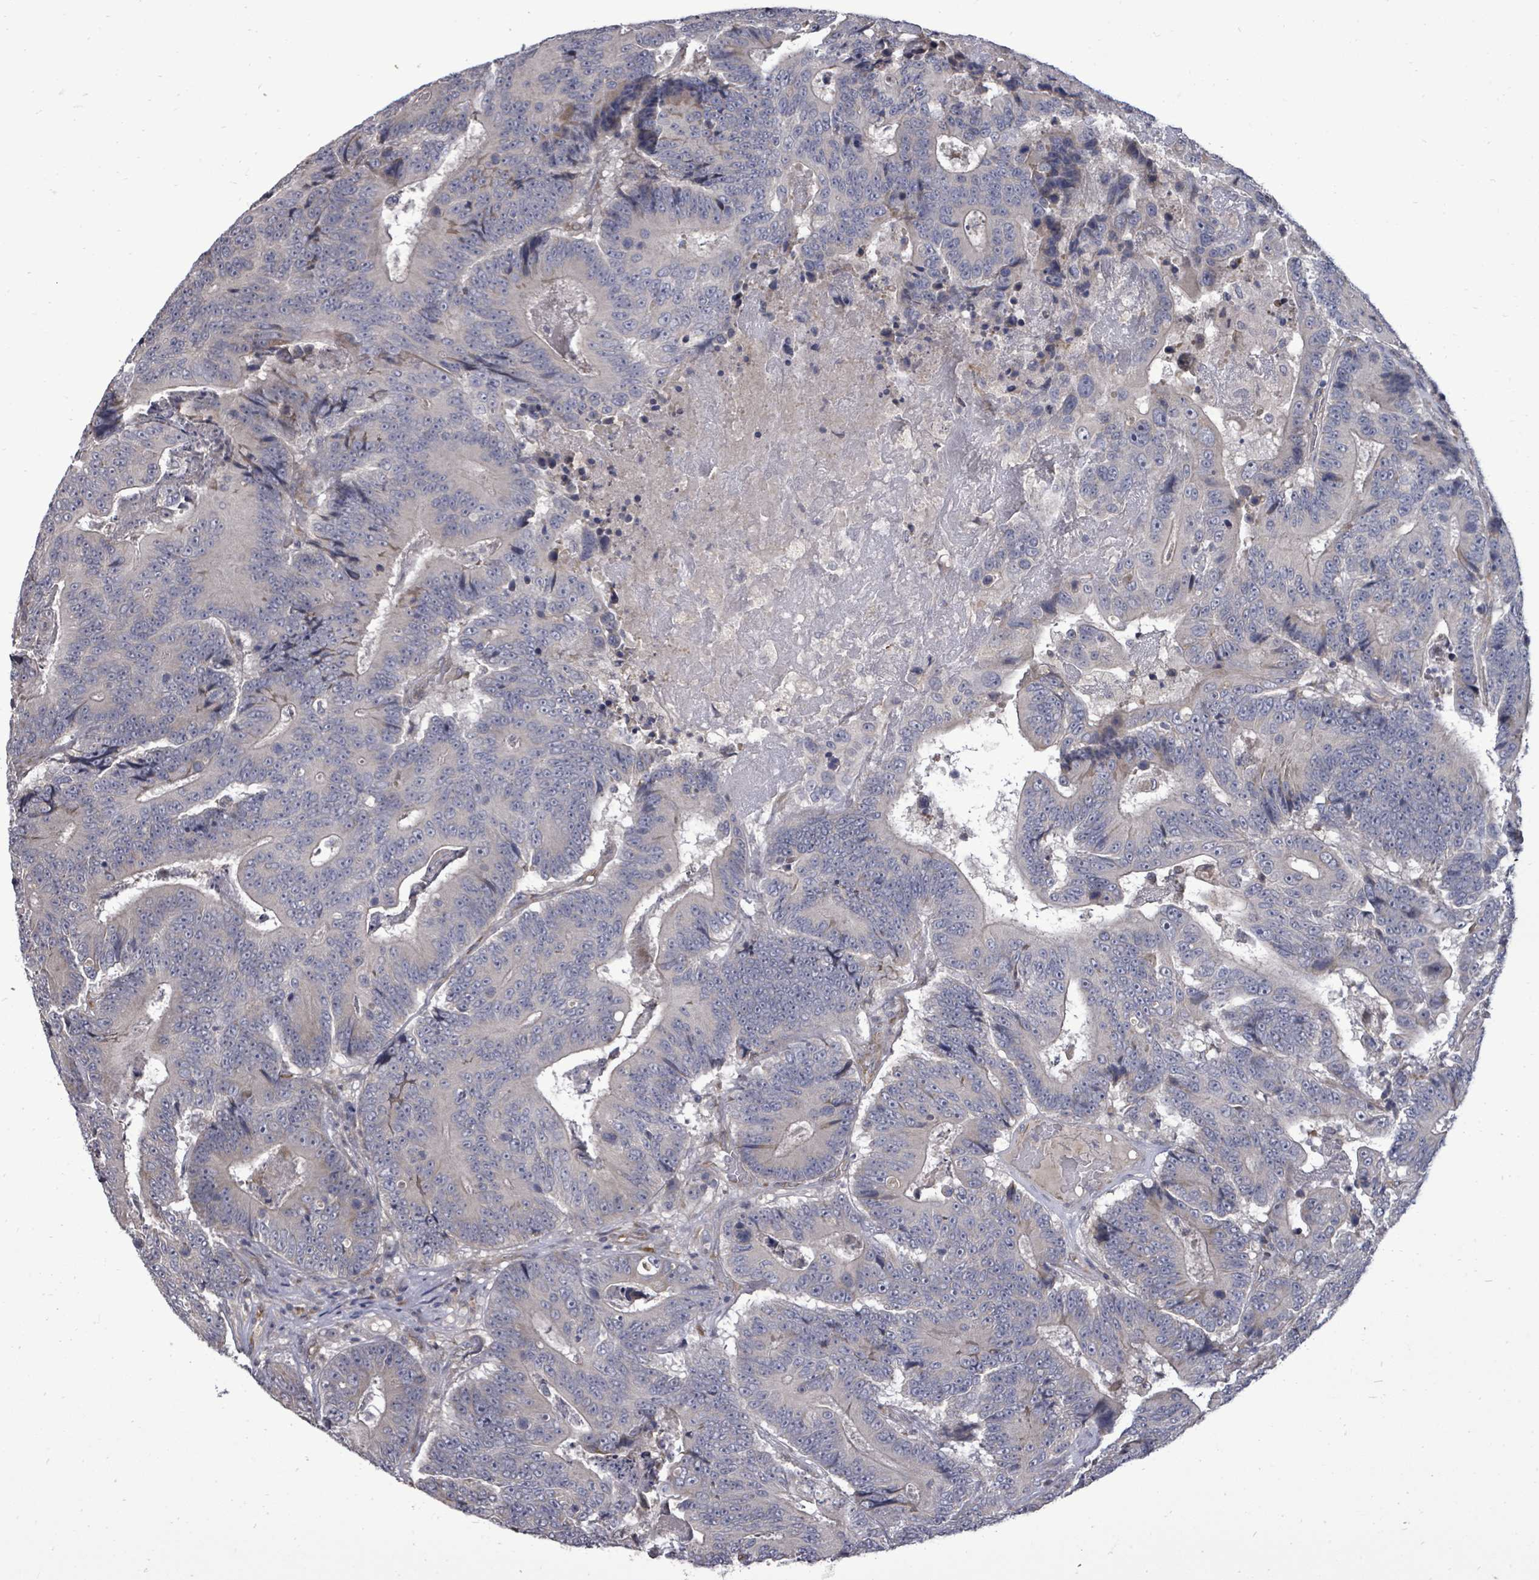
{"staining": {"intensity": "negative", "quantity": "none", "location": "none"}, "tissue": "colorectal cancer", "cell_type": "Tumor cells", "image_type": "cancer", "snomed": [{"axis": "morphology", "description": "Adenocarcinoma, NOS"}, {"axis": "topography", "description": "Colon"}], "caption": "Histopathology image shows no protein expression in tumor cells of colorectal cancer (adenocarcinoma) tissue.", "gene": "POMGNT2", "patient": {"sex": "male", "age": 83}}